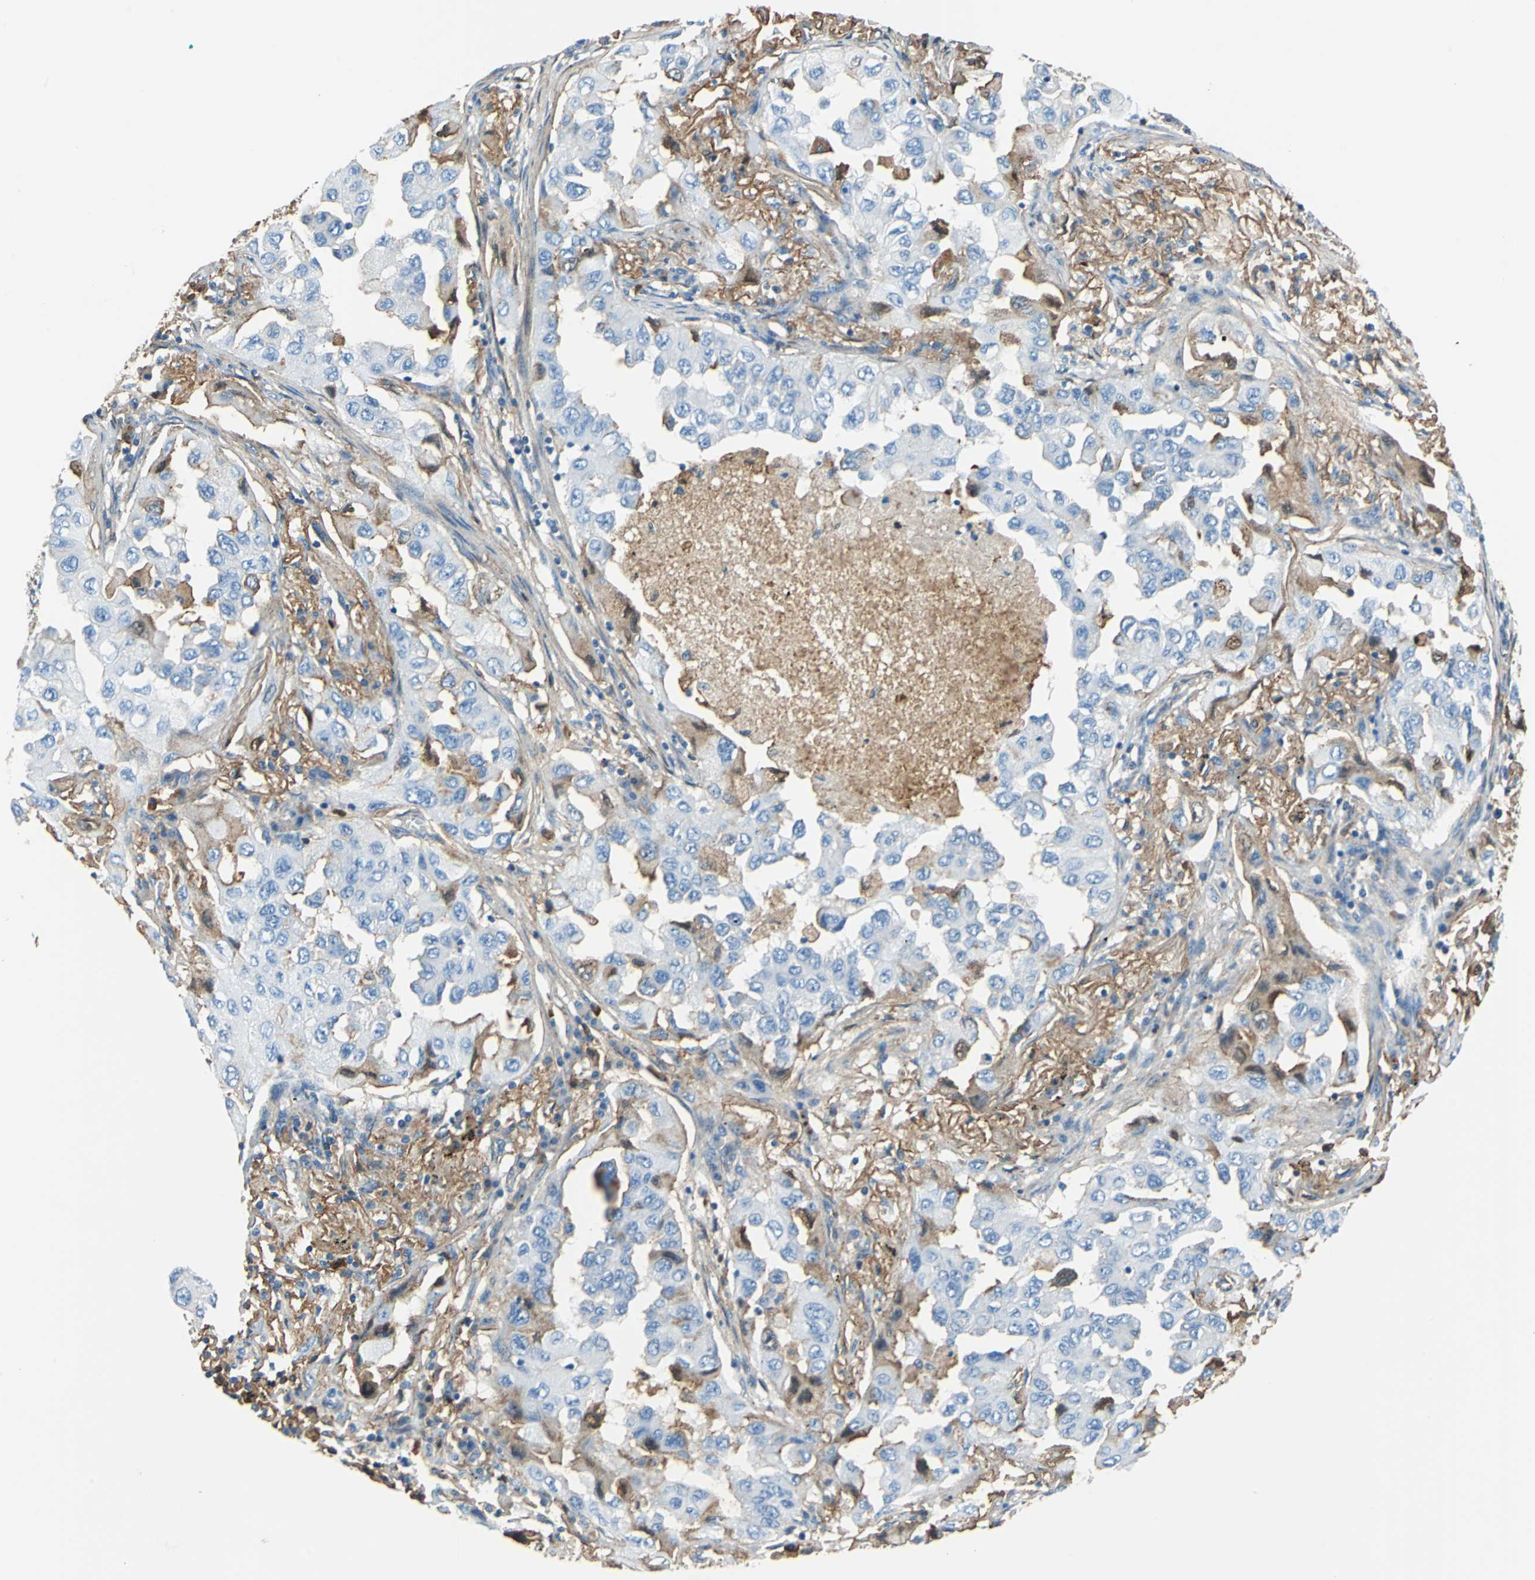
{"staining": {"intensity": "weak", "quantity": "<25%", "location": "cytoplasmic/membranous"}, "tissue": "lung cancer", "cell_type": "Tumor cells", "image_type": "cancer", "snomed": [{"axis": "morphology", "description": "Adenocarcinoma, NOS"}, {"axis": "topography", "description": "Lung"}], "caption": "There is no significant expression in tumor cells of lung cancer.", "gene": "ALB", "patient": {"sex": "female", "age": 65}}